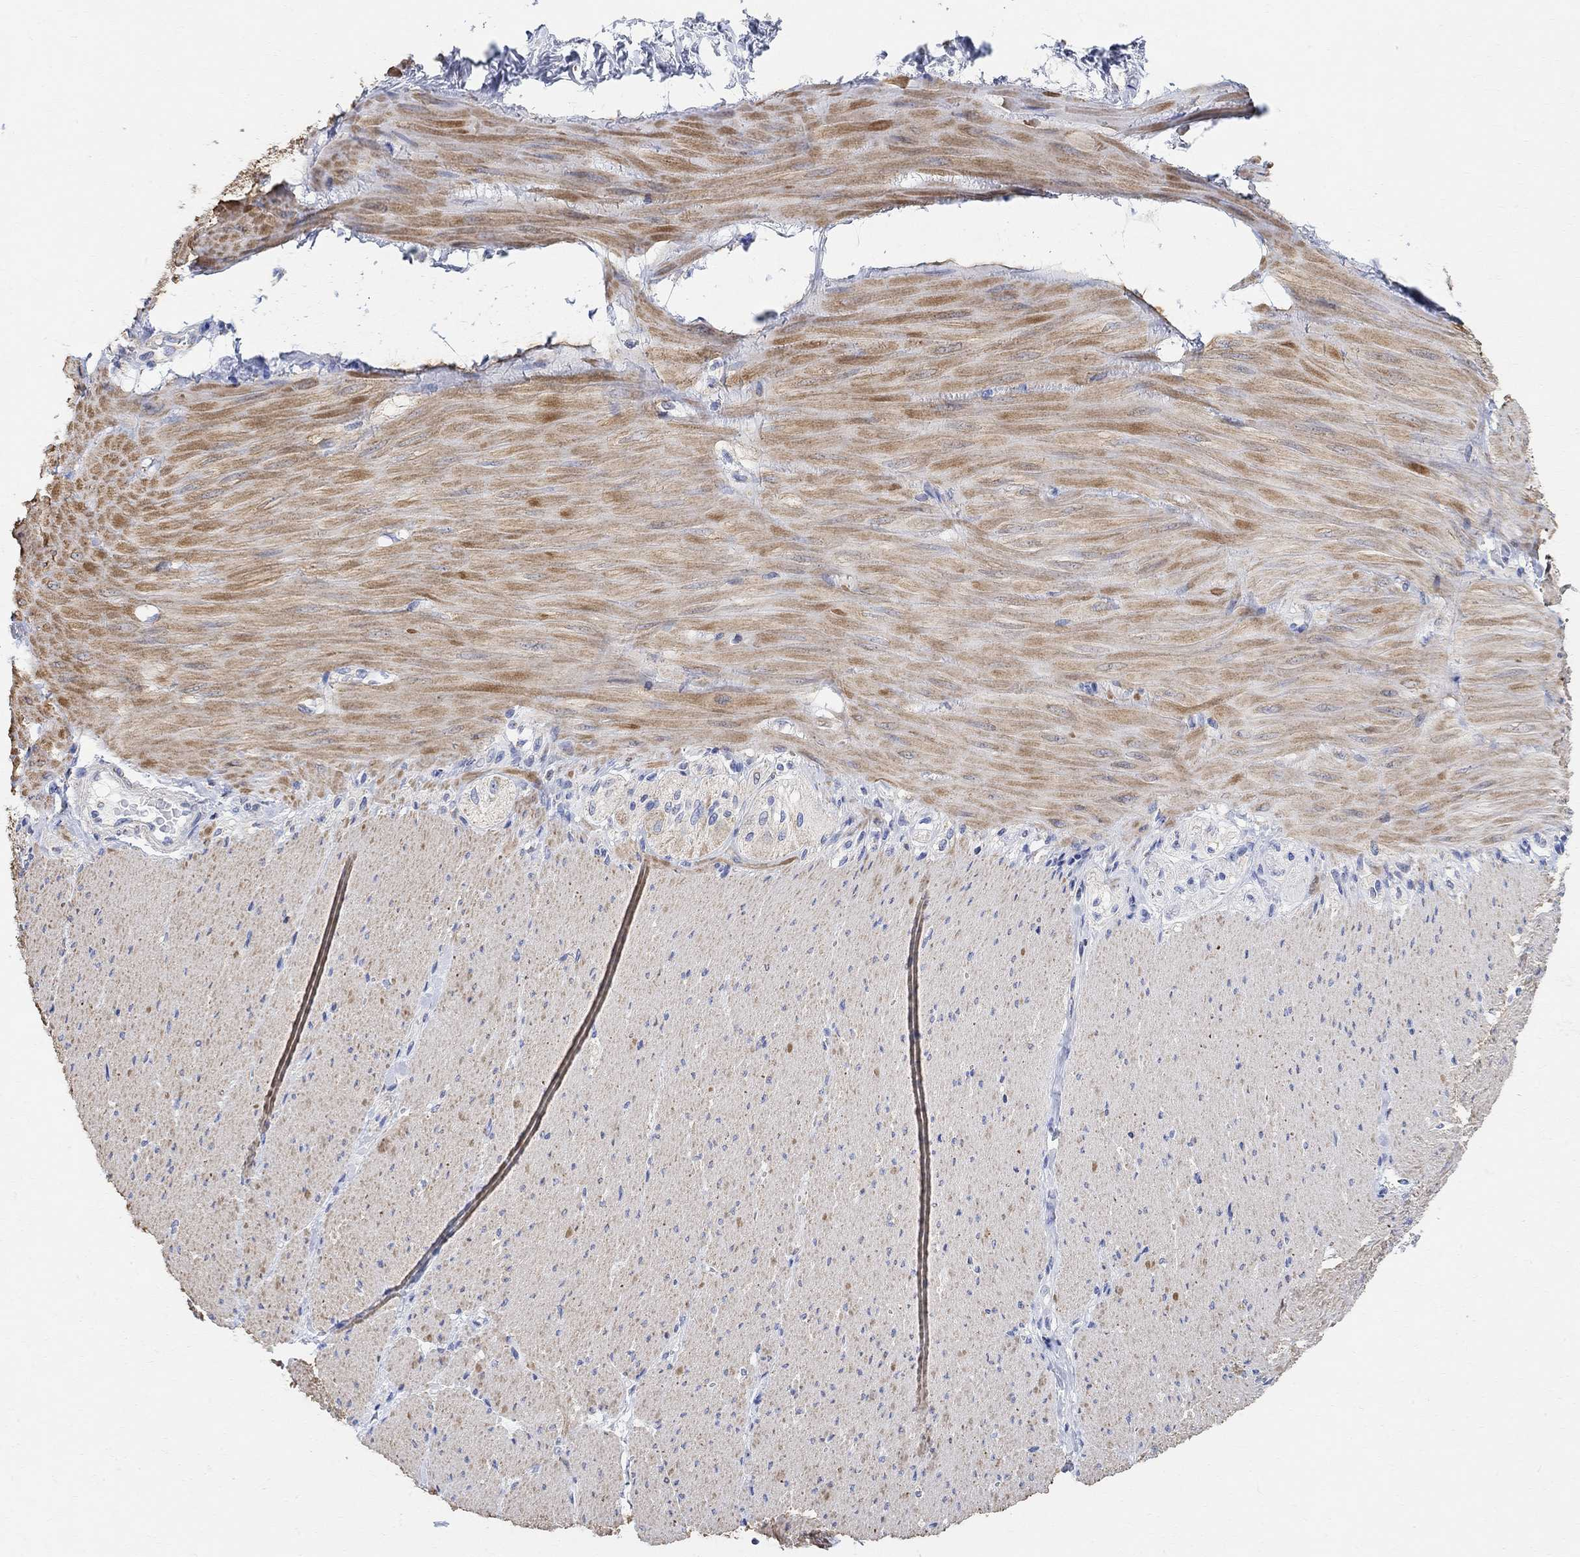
{"staining": {"intensity": "negative", "quantity": "none", "location": "none"}, "tissue": "adipose tissue", "cell_type": "Adipocytes", "image_type": "normal", "snomed": [{"axis": "morphology", "description": "Normal tissue, NOS"}, {"axis": "topography", "description": "Smooth muscle"}, {"axis": "topography", "description": "Duodenum"}, {"axis": "topography", "description": "Peripheral nerve tissue"}], "caption": "There is no significant expression in adipocytes of adipose tissue. (DAB (3,3'-diaminobenzidine) immunohistochemistry (IHC), high magnification).", "gene": "SYT12", "patient": {"sex": "female", "age": 61}}